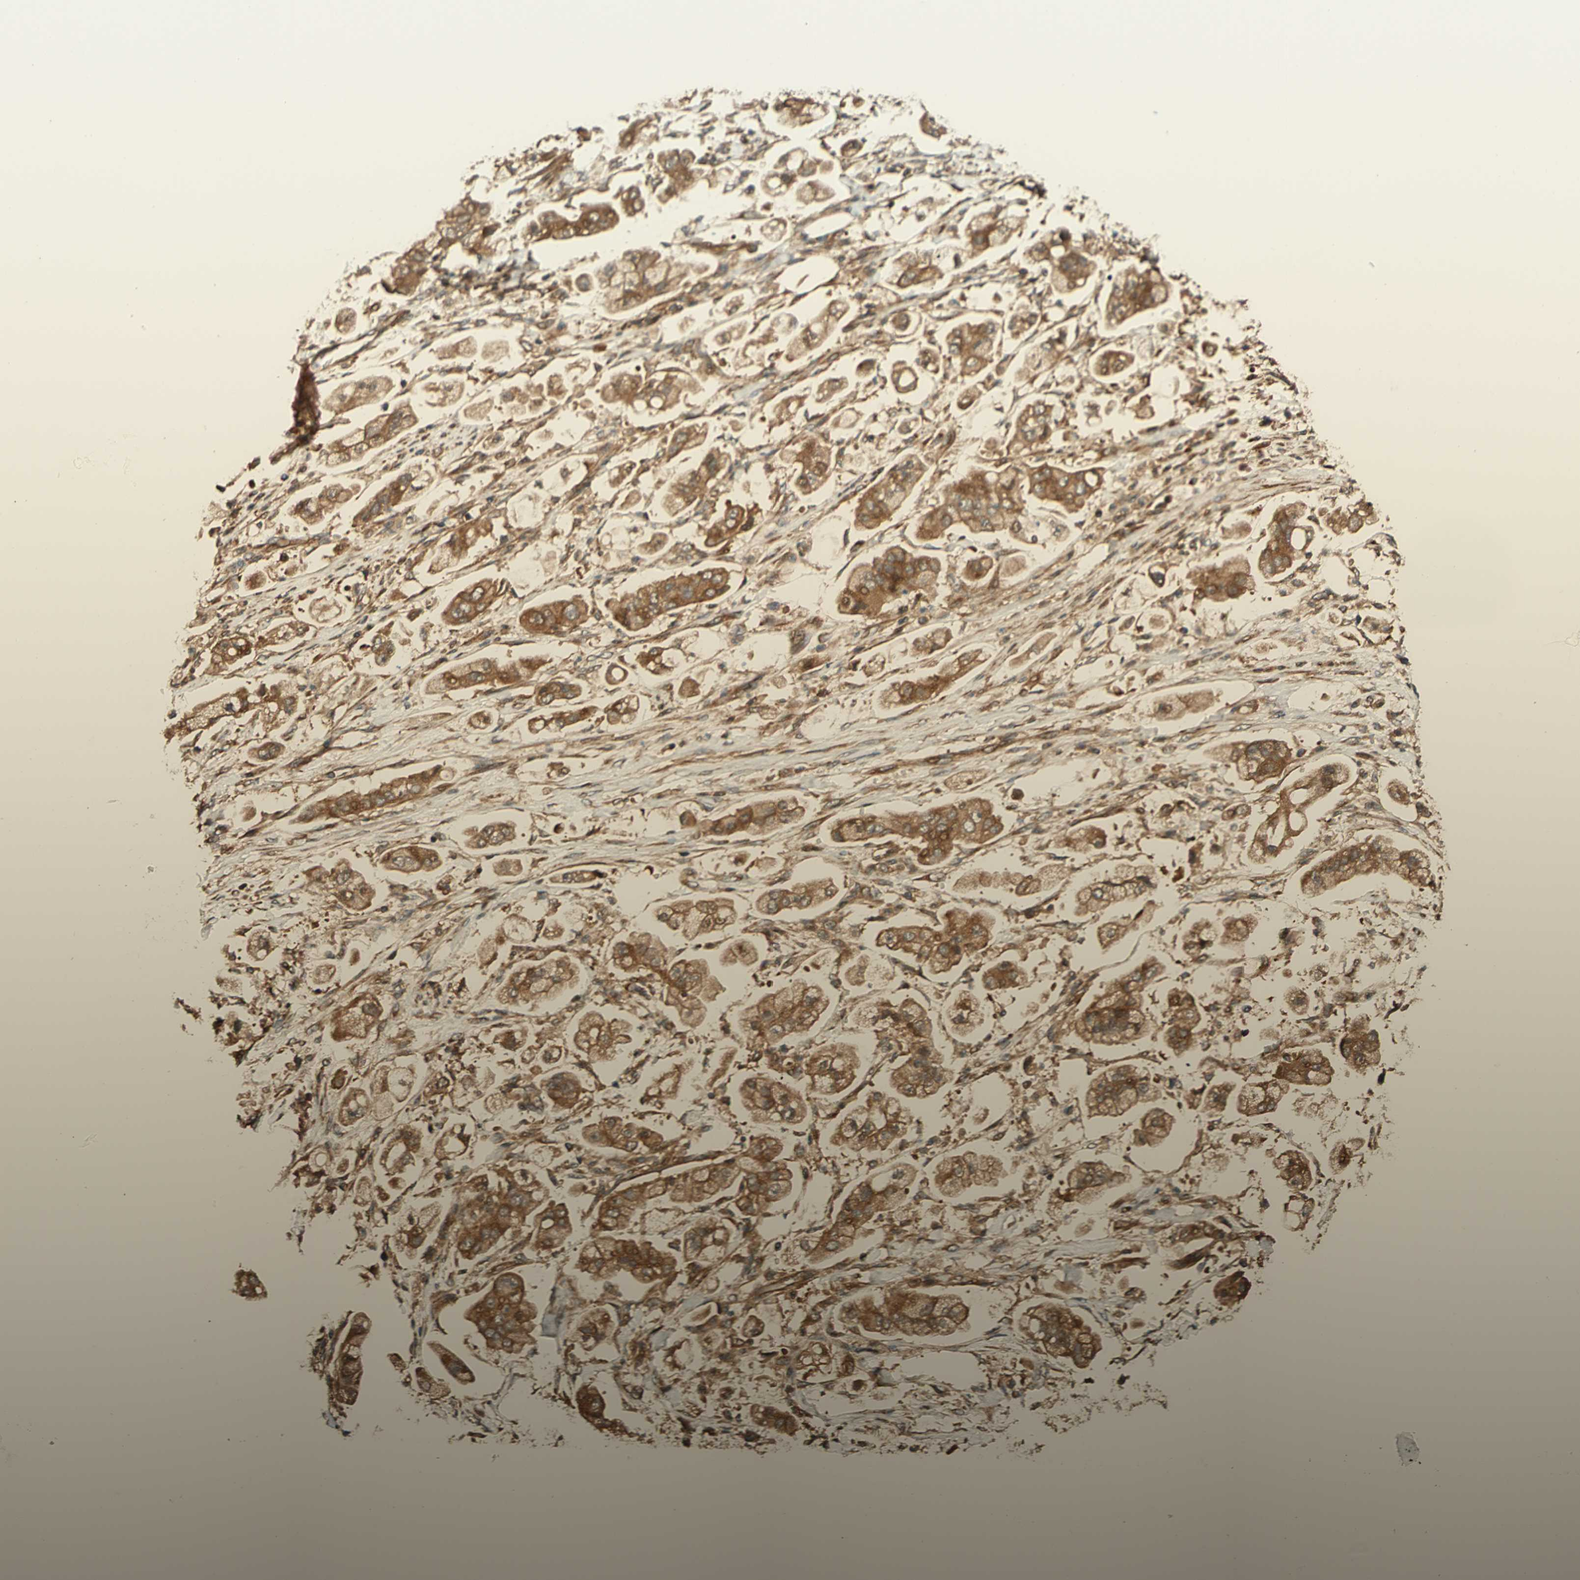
{"staining": {"intensity": "moderate", "quantity": ">75%", "location": "cytoplasmic/membranous"}, "tissue": "stomach cancer", "cell_type": "Tumor cells", "image_type": "cancer", "snomed": [{"axis": "morphology", "description": "Adenocarcinoma, NOS"}, {"axis": "topography", "description": "Stomach"}], "caption": "An immunohistochemistry micrograph of neoplastic tissue is shown. Protein staining in brown shows moderate cytoplasmic/membranous positivity in stomach cancer within tumor cells.", "gene": "RNF19A", "patient": {"sex": "male", "age": 62}}